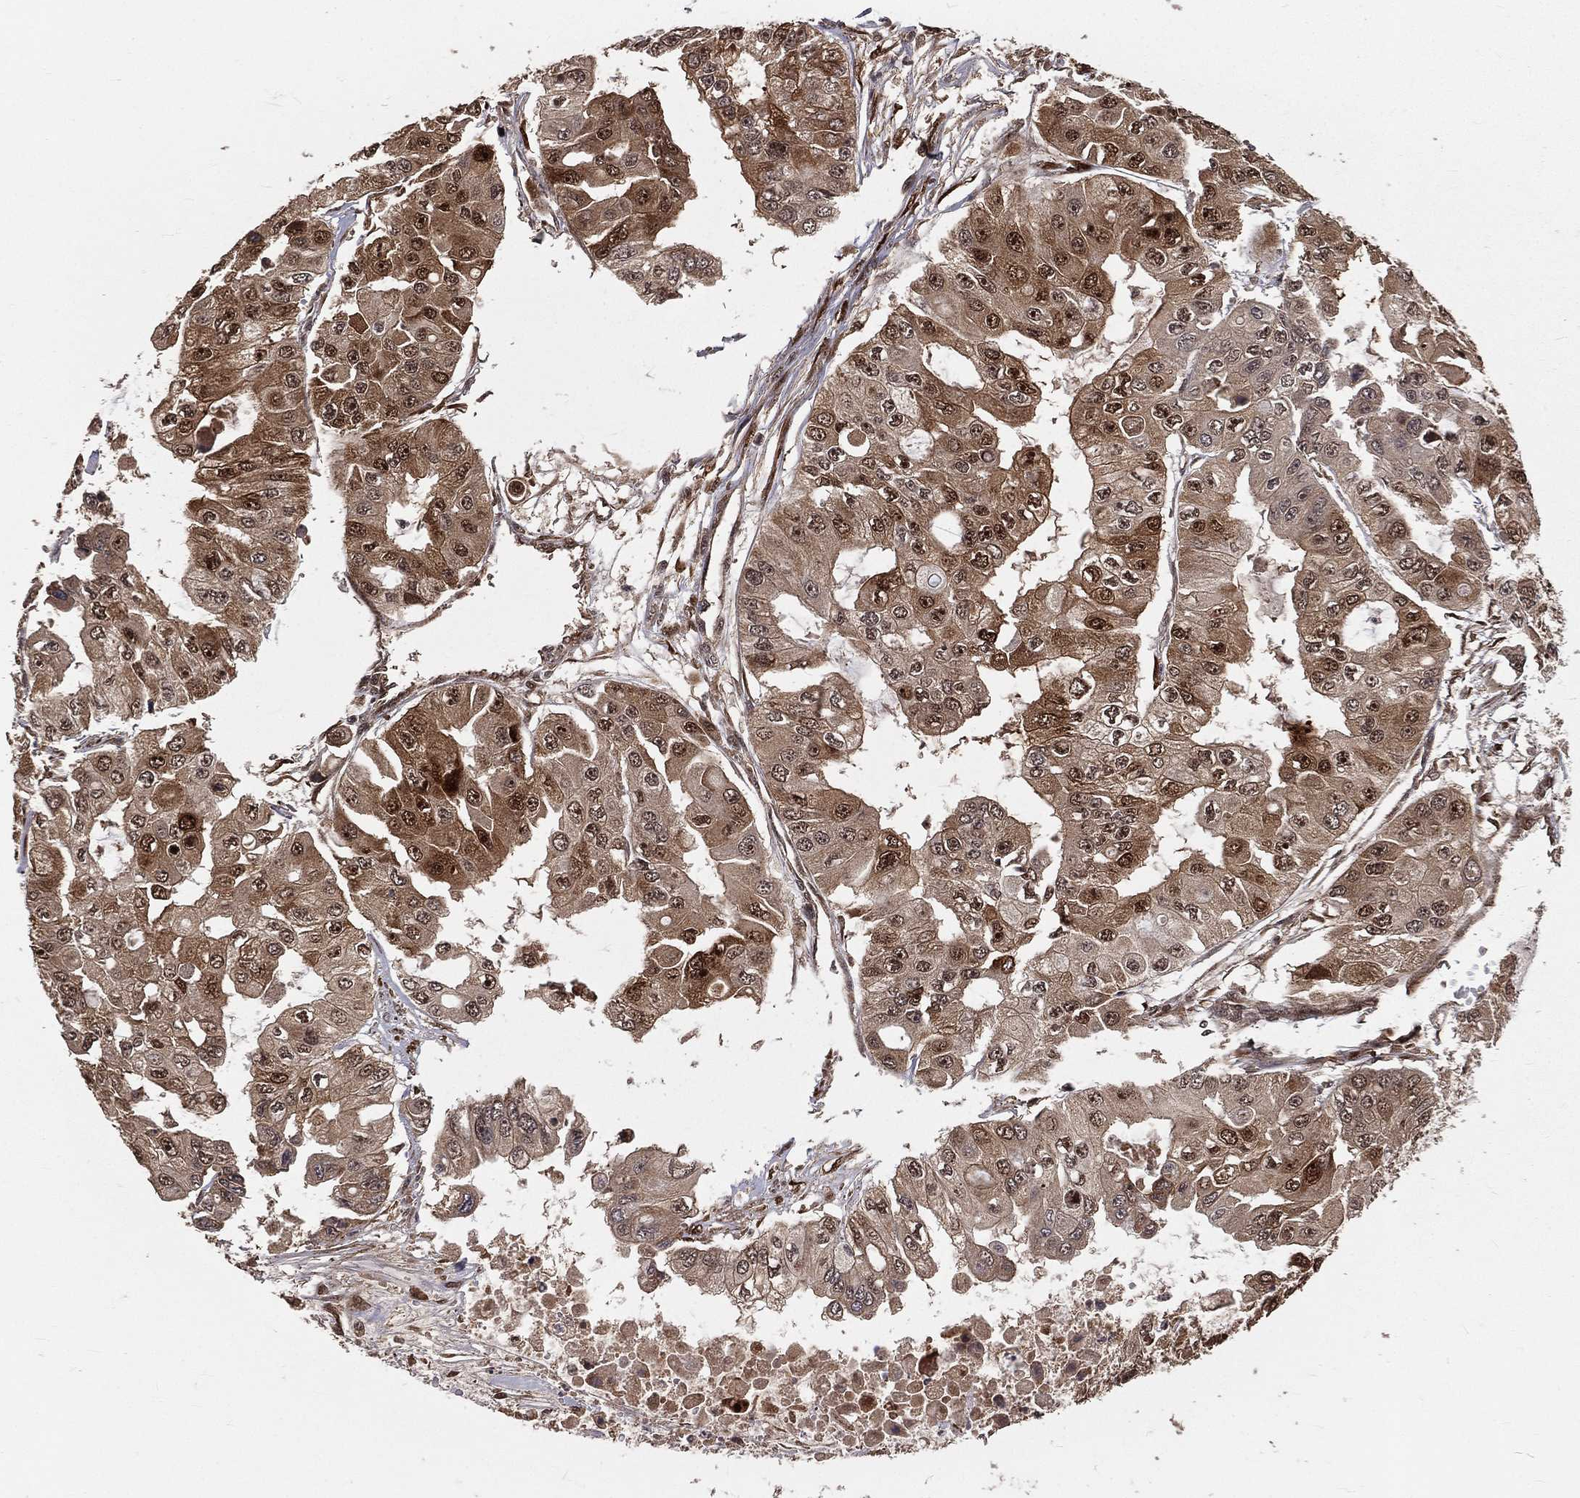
{"staining": {"intensity": "moderate", "quantity": ">75%", "location": "cytoplasmic/membranous,nuclear"}, "tissue": "ovarian cancer", "cell_type": "Tumor cells", "image_type": "cancer", "snomed": [{"axis": "morphology", "description": "Cystadenocarcinoma, serous, NOS"}, {"axis": "topography", "description": "Ovary"}], "caption": "Human serous cystadenocarcinoma (ovarian) stained with a protein marker shows moderate staining in tumor cells.", "gene": "MAPK1", "patient": {"sex": "female", "age": 56}}